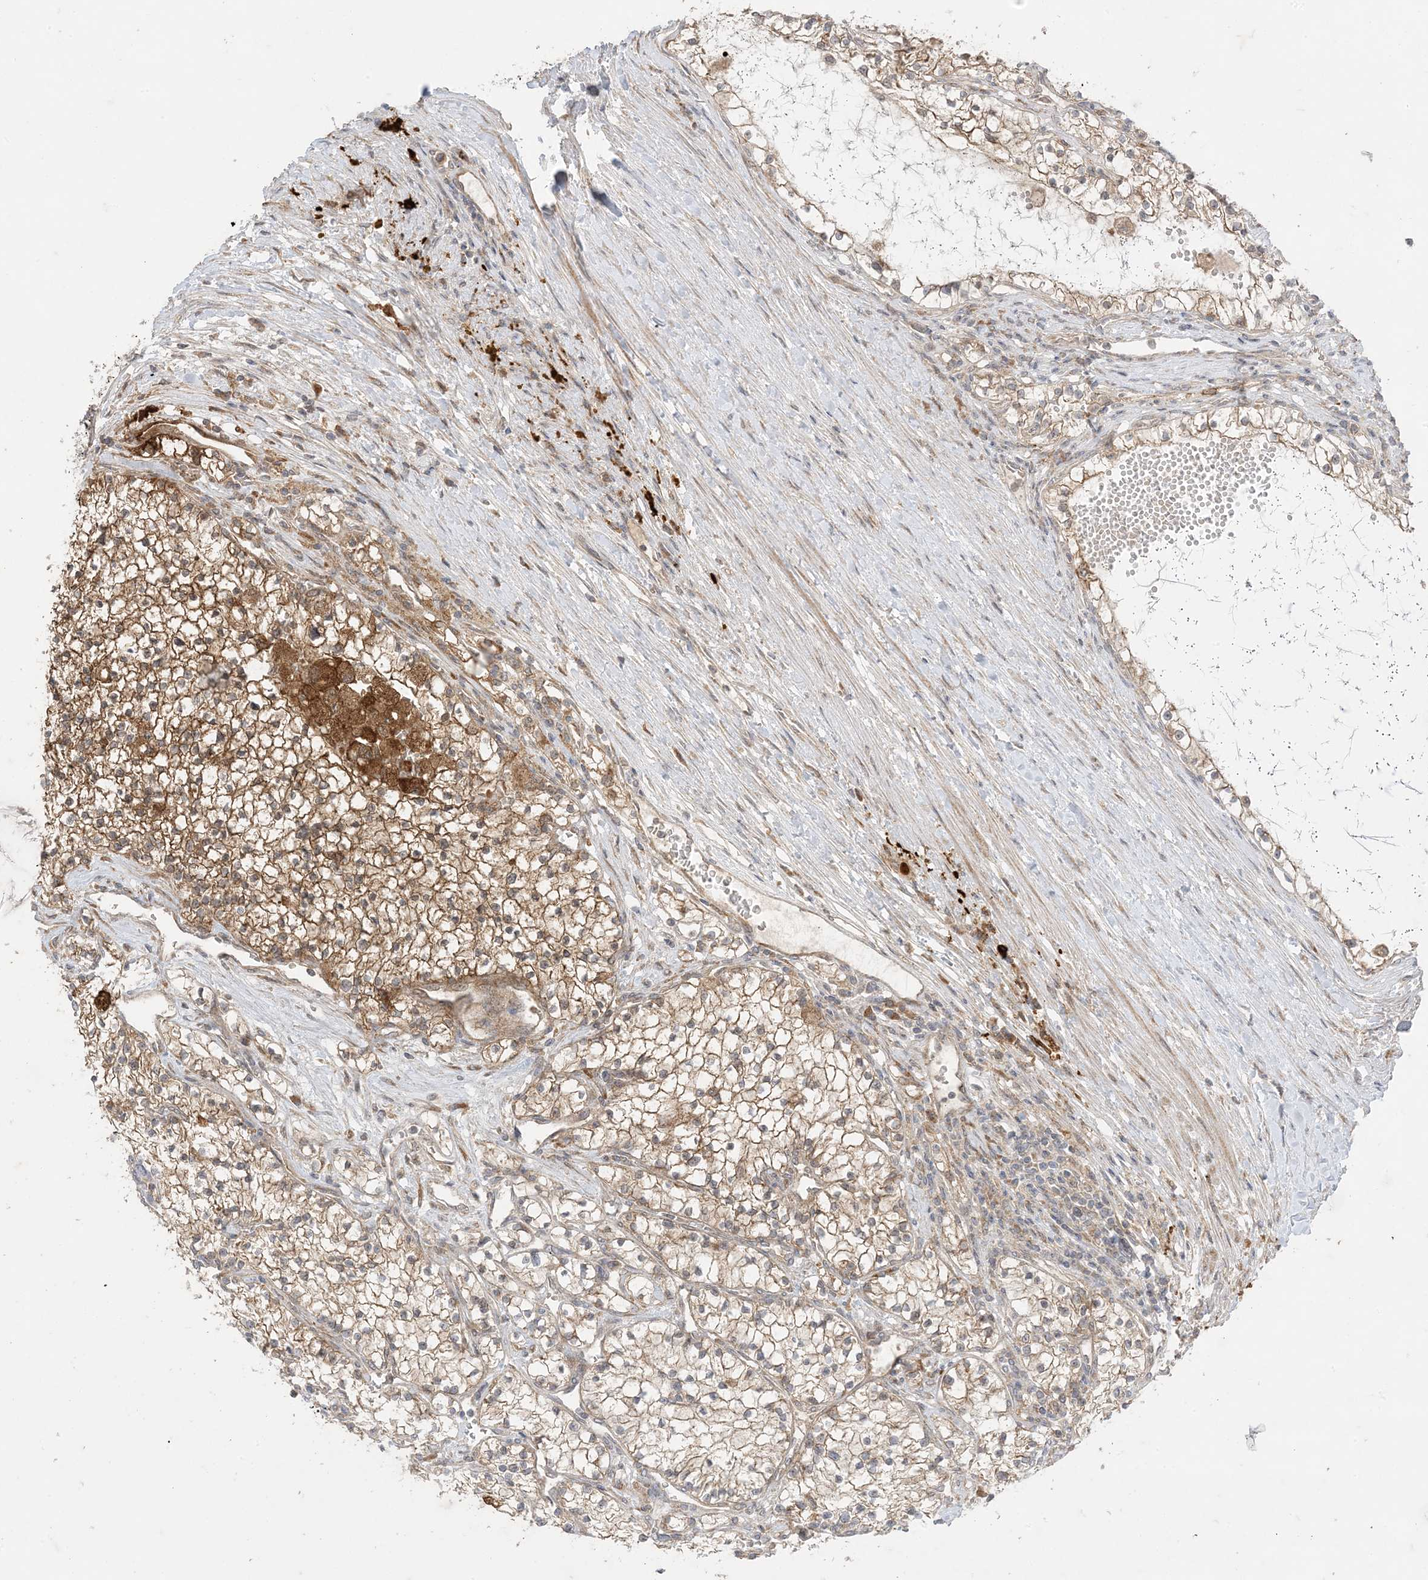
{"staining": {"intensity": "moderate", "quantity": ">75%", "location": "cytoplasmic/membranous"}, "tissue": "renal cancer", "cell_type": "Tumor cells", "image_type": "cancer", "snomed": [{"axis": "morphology", "description": "Normal tissue, NOS"}, {"axis": "morphology", "description": "Adenocarcinoma, NOS"}, {"axis": "topography", "description": "Kidney"}], "caption": "Renal adenocarcinoma tissue reveals moderate cytoplasmic/membranous expression in approximately >75% of tumor cells, visualized by immunohistochemistry.", "gene": "ODC1", "patient": {"sex": "male", "age": 68}}